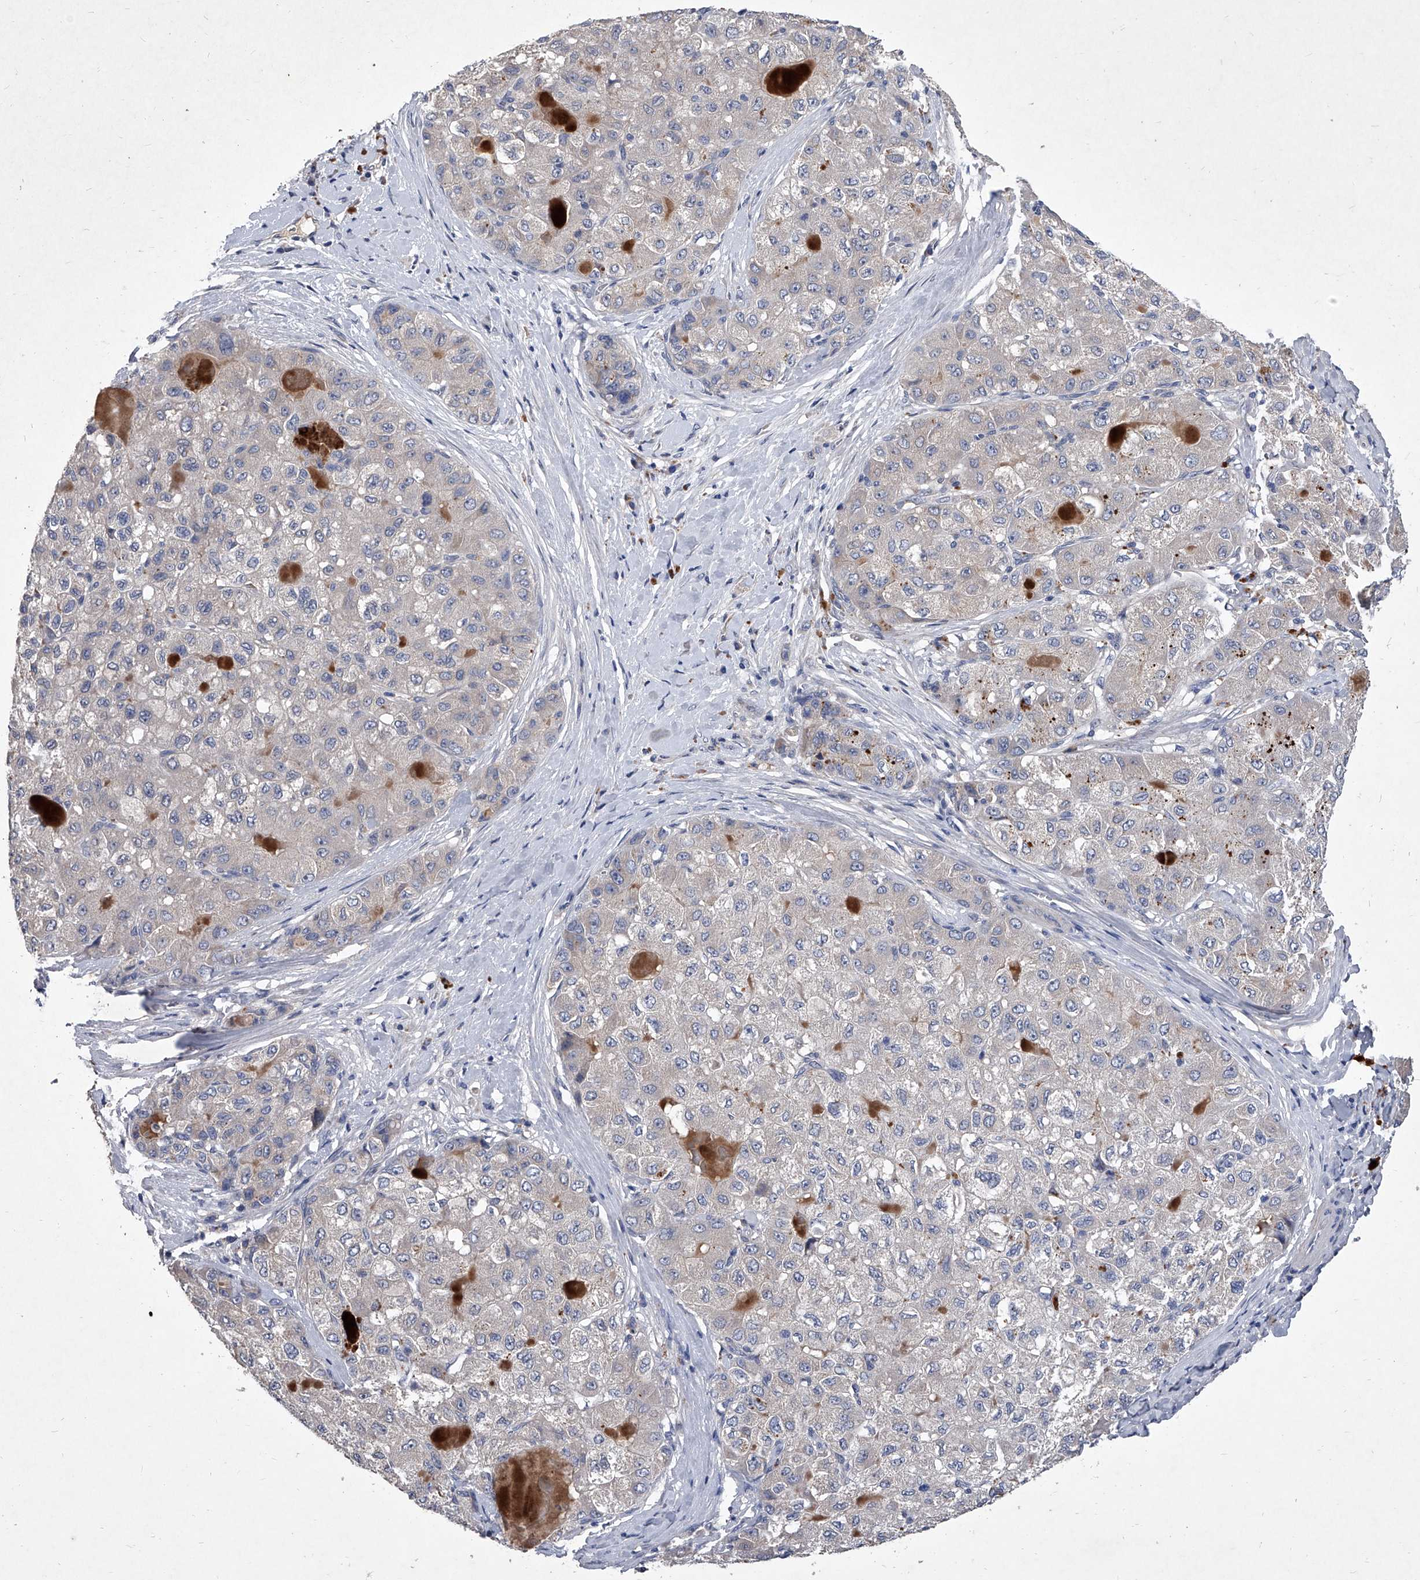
{"staining": {"intensity": "negative", "quantity": "none", "location": "none"}, "tissue": "liver cancer", "cell_type": "Tumor cells", "image_type": "cancer", "snomed": [{"axis": "morphology", "description": "Carcinoma, Hepatocellular, NOS"}, {"axis": "topography", "description": "Liver"}], "caption": "The image exhibits no significant positivity in tumor cells of liver hepatocellular carcinoma.", "gene": "C5", "patient": {"sex": "male", "age": 80}}